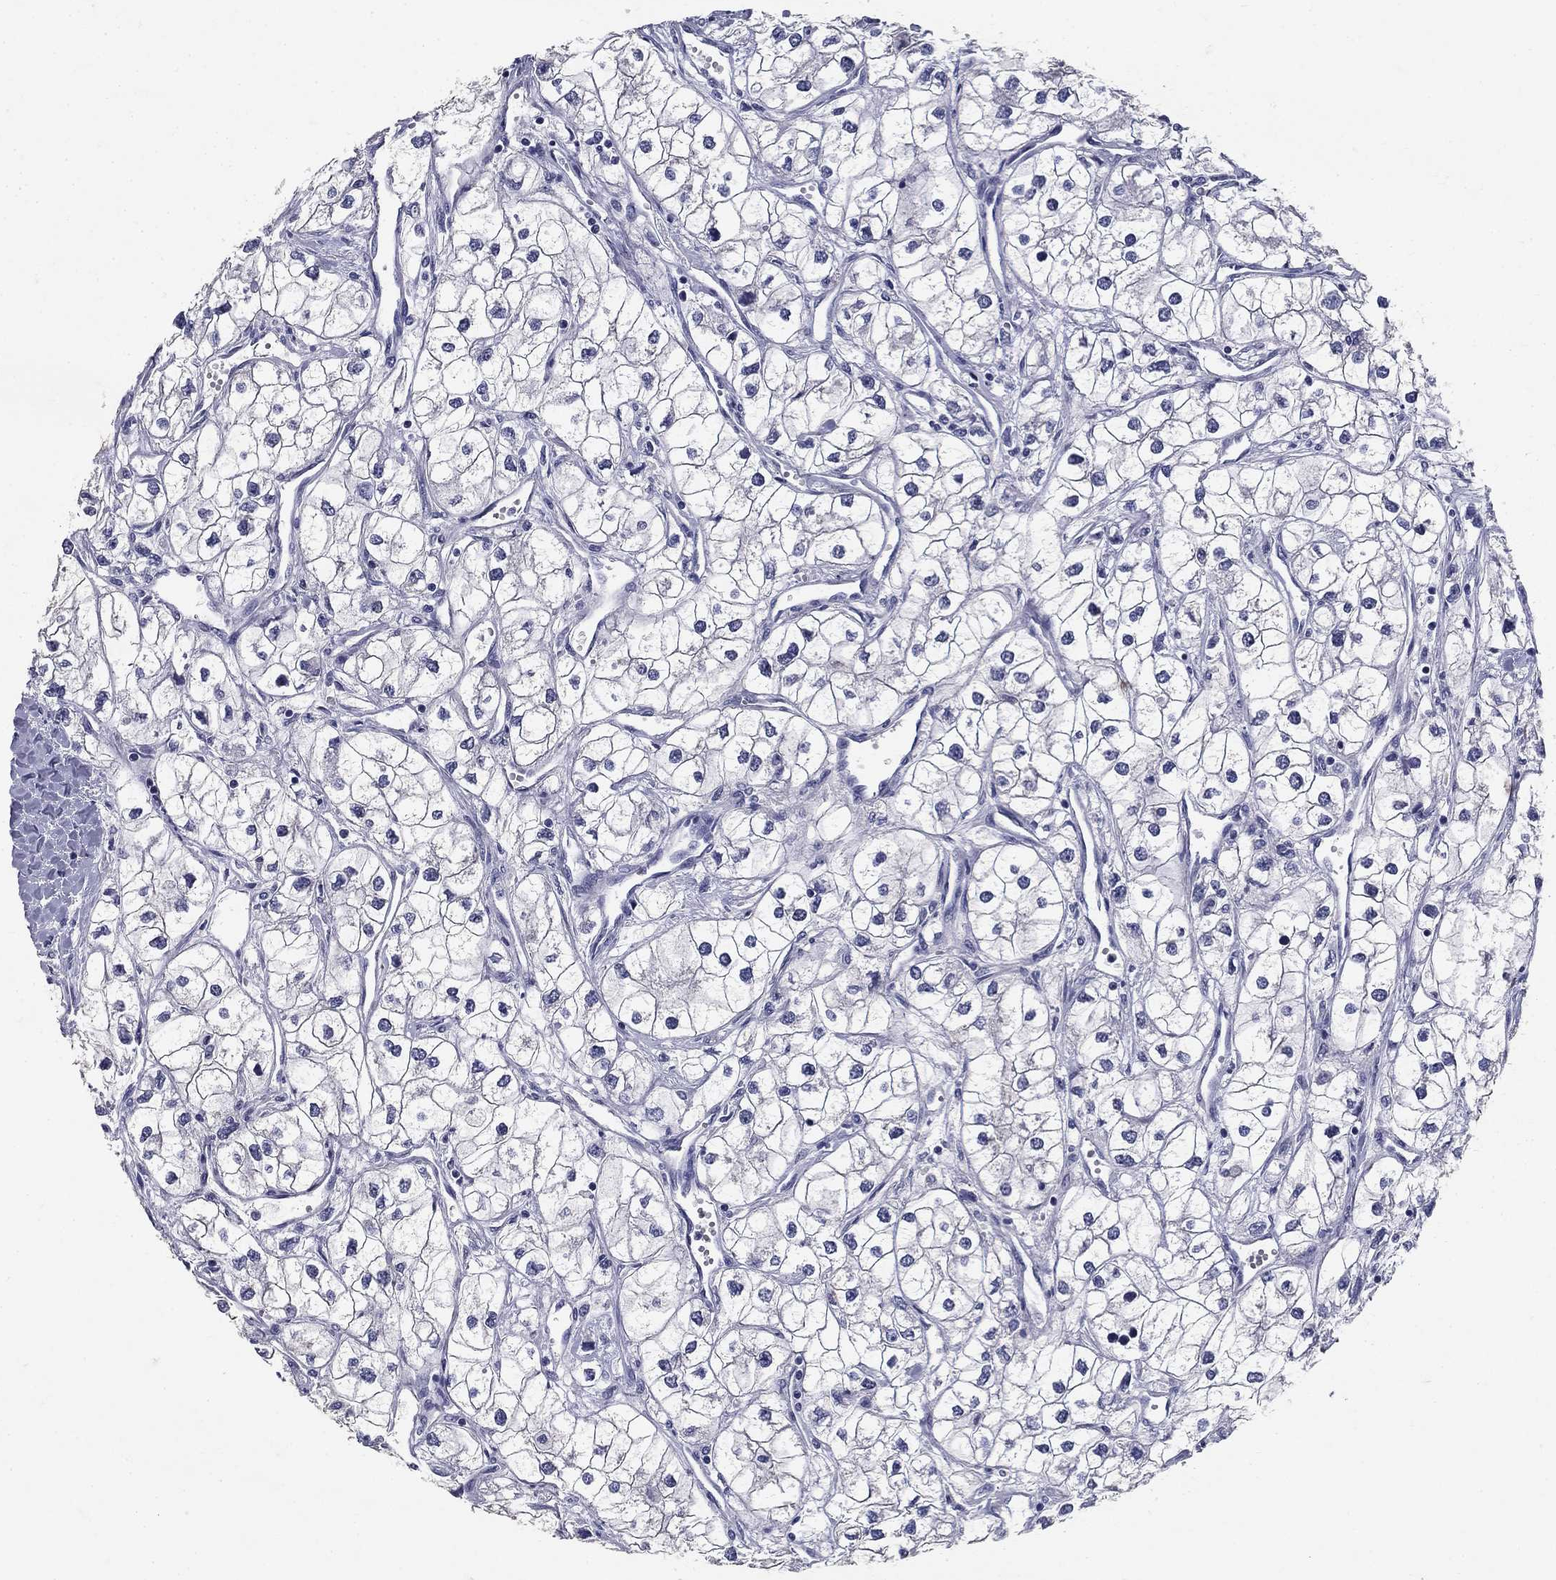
{"staining": {"intensity": "negative", "quantity": "none", "location": "none"}, "tissue": "renal cancer", "cell_type": "Tumor cells", "image_type": "cancer", "snomed": [{"axis": "morphology", "description": "Adenocarcinoma, NOS"}, {"axis": "topography", "description": "Kidney"}], "caption": "Immunohistochemistry micrograph of neoplastic tissue: human adenocarcinoma (renal) stained with DAB demonstrates no significant protein positivity in tumor cells.", "gene": "POMC", "patient": {"sex": "male", "age": 59}}